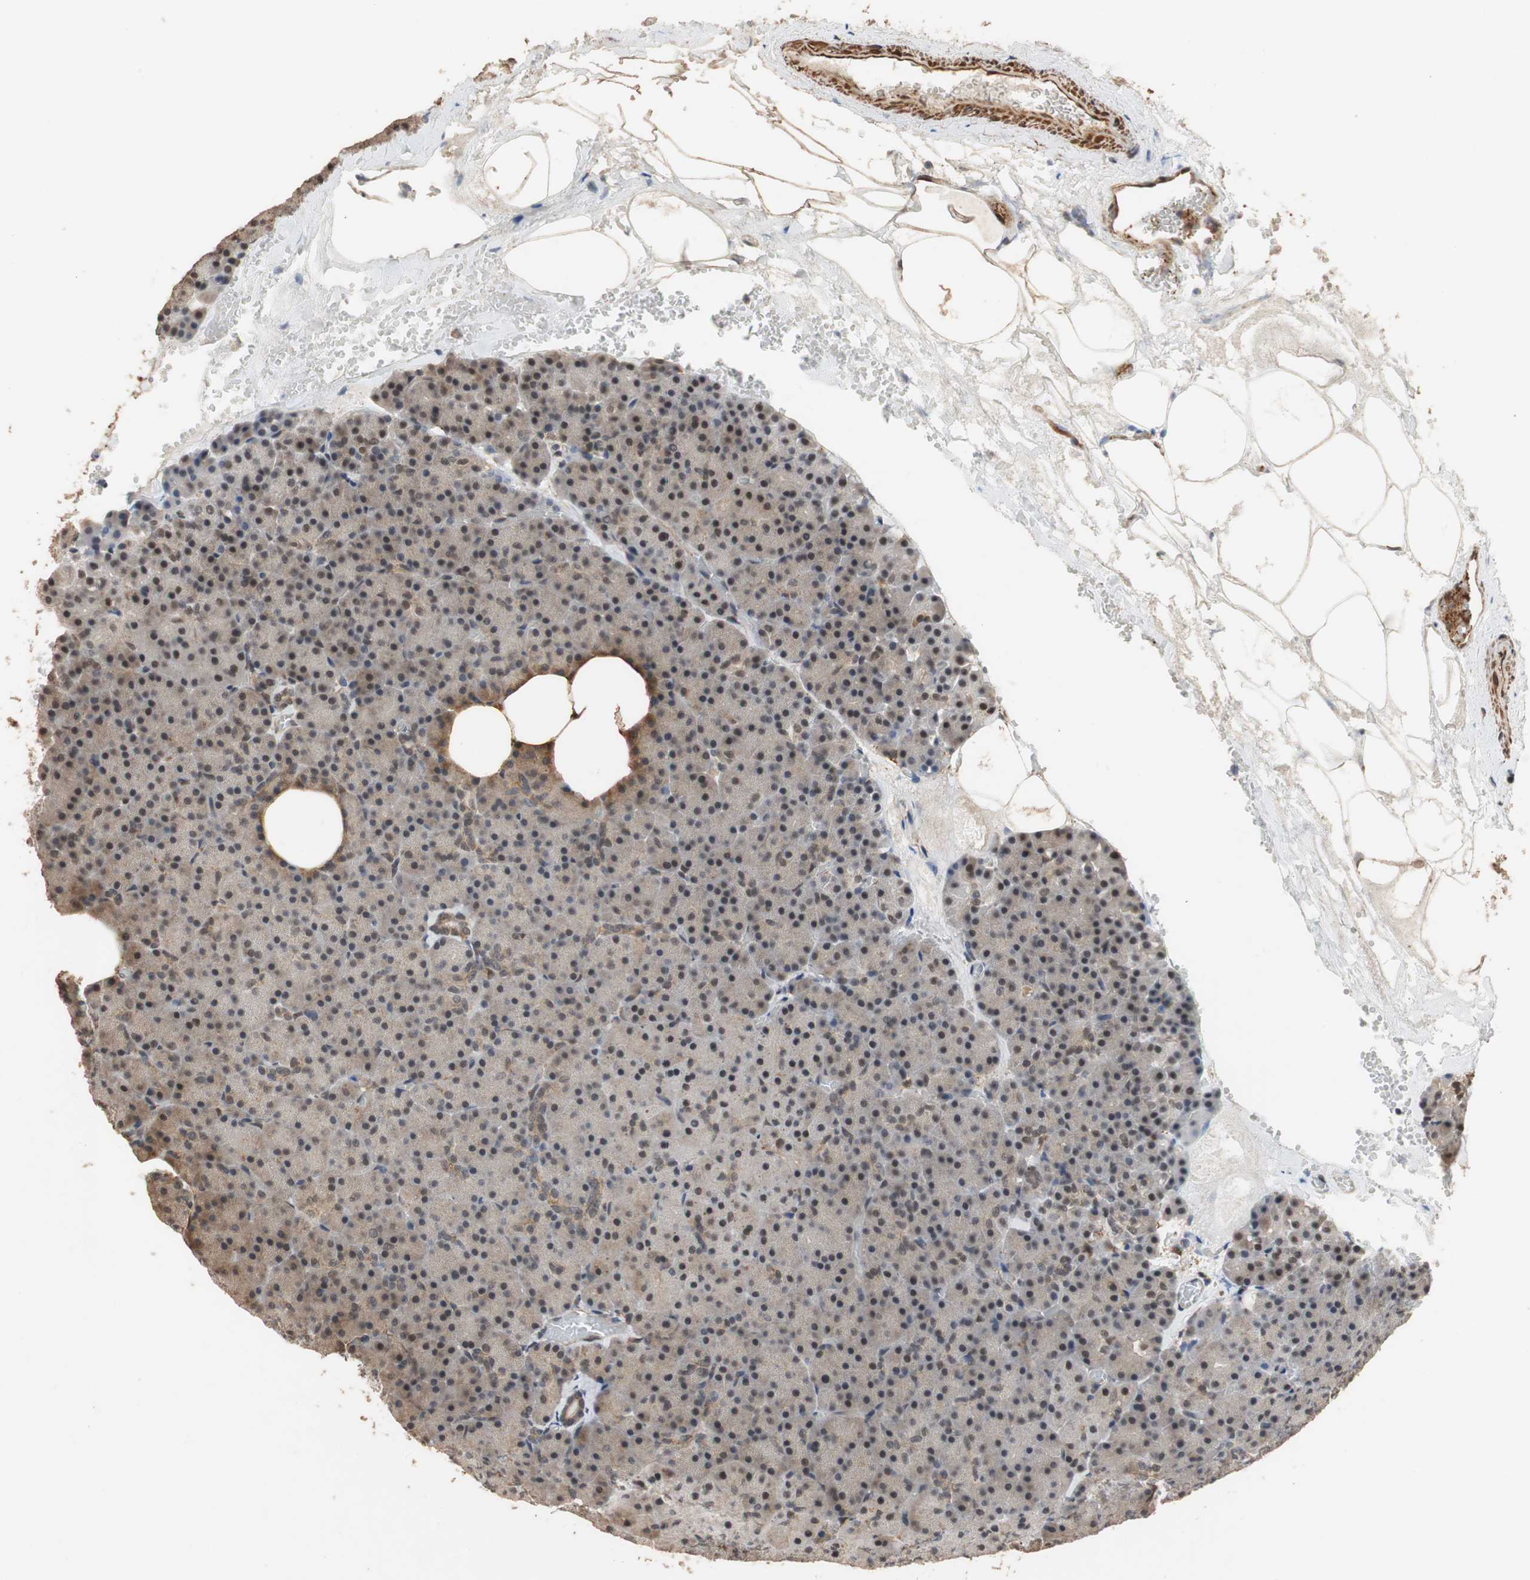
{"staining": {"intensity": "moderate", "quantity": ">75%", "location": "nuclear"}, "tissue": "pancreas", "cell_type": "Exocrine glandular cells", "image_type": "normal", "snomed": [{"axis": "morphology", "description": "Normal tissue, NOS"}, {"axis": "topography", "description": "Pancreas"}], "caption": "This photomicrograph exhibits IHC staining of normal human pancreas, with medium moderate nuclear staining in approximately >75% of exocrine glandular cells.", "gene": "CDC5L", "patient": {"sex": "female", "age": 35}}